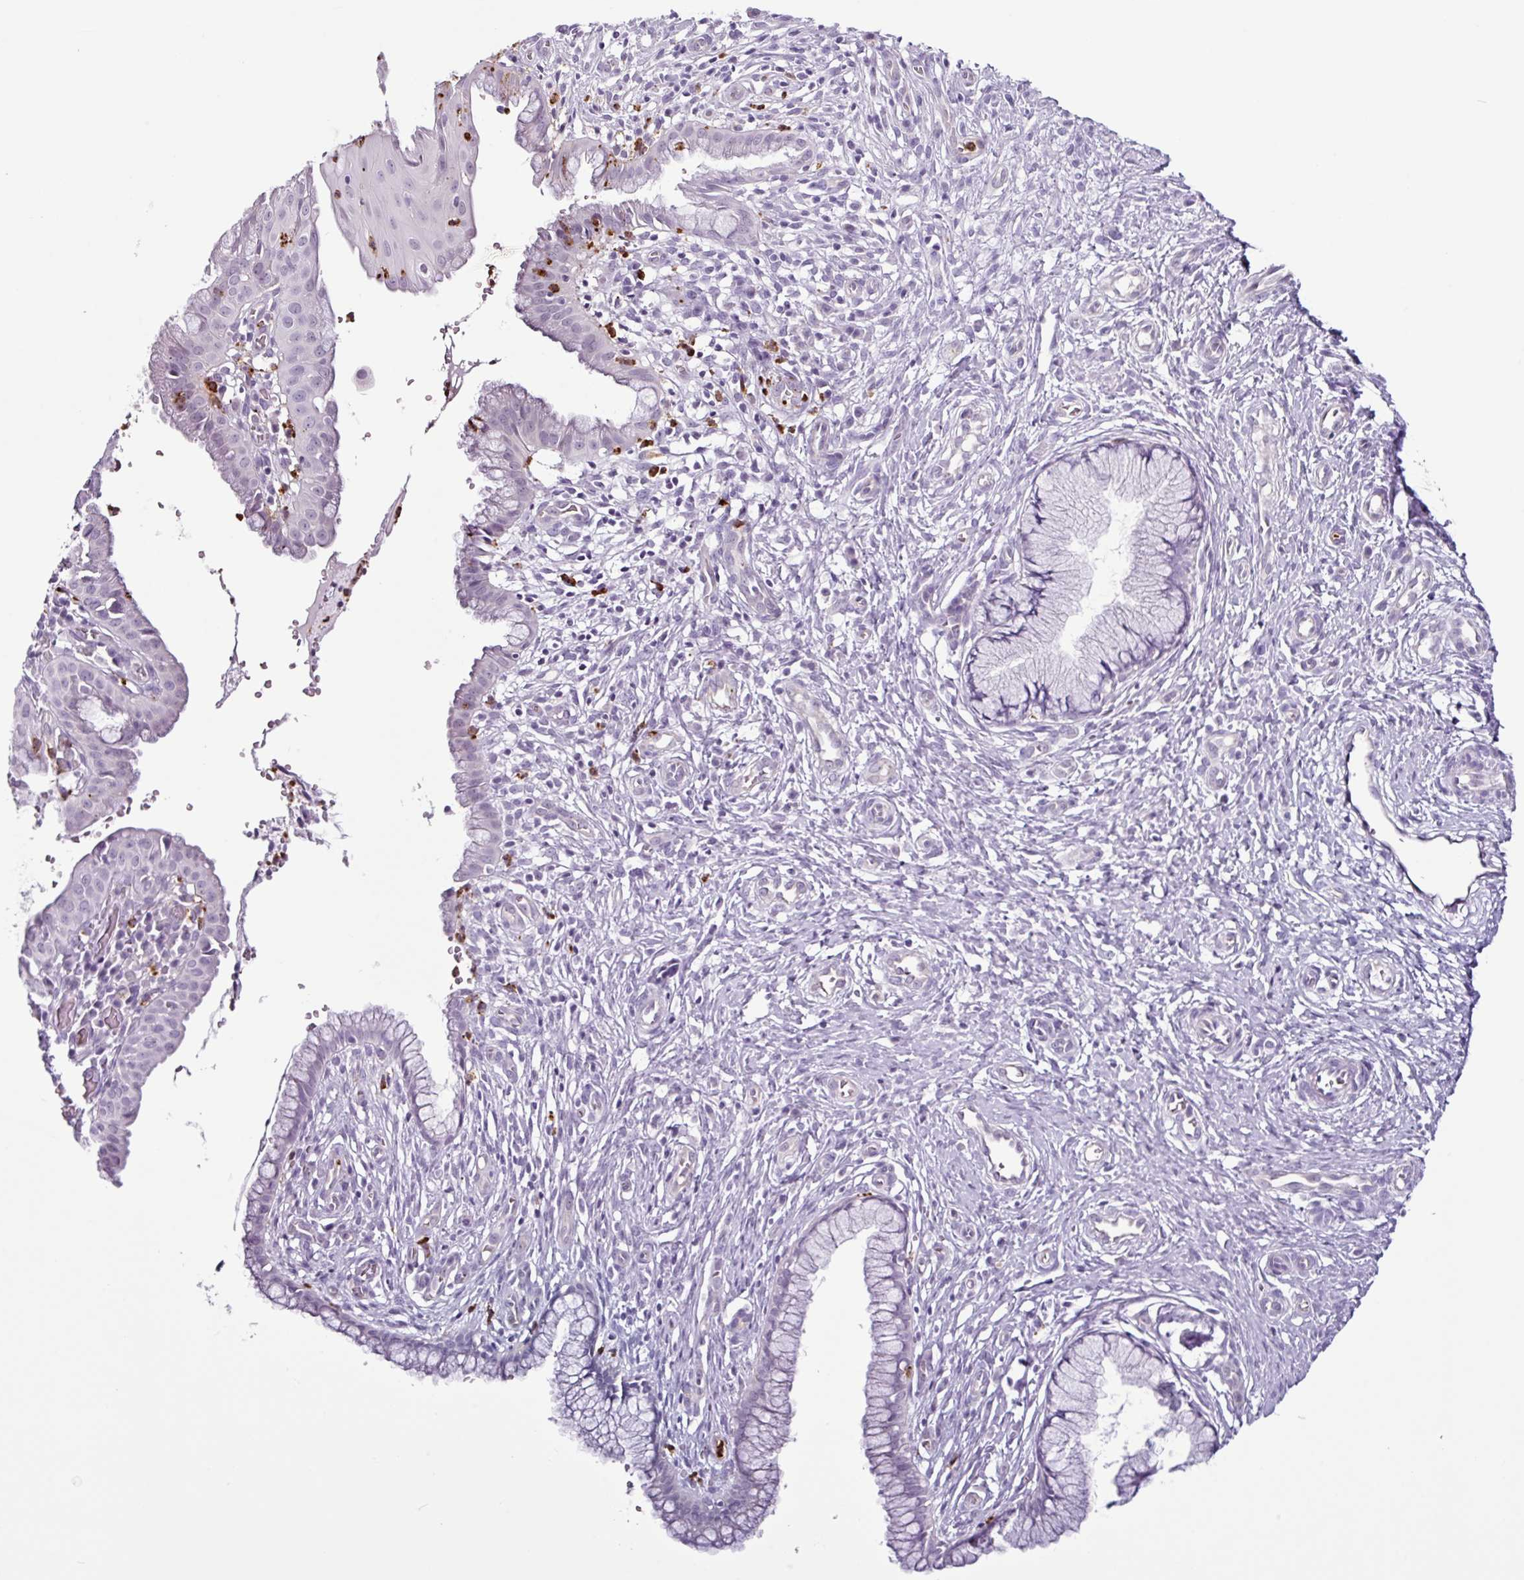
{"staining": {"intensity": "negative", "quantity": "none", "location": "none"}, "tissue": "cervix", "cell_type": "Glandular cells", "image_type": "normal", "snomed": [{"axis": "morphology", "description": "Normal tissue, NOS"}, {"axis": "topography", "description": "Cervix"}], "caption": "IHC micrograph of normal cervix: cervix stained with DAB displays no significant protein expression in glandular cells.", "gene": "TMEM178A", "patient": {"sex": "female", "age": 36}}